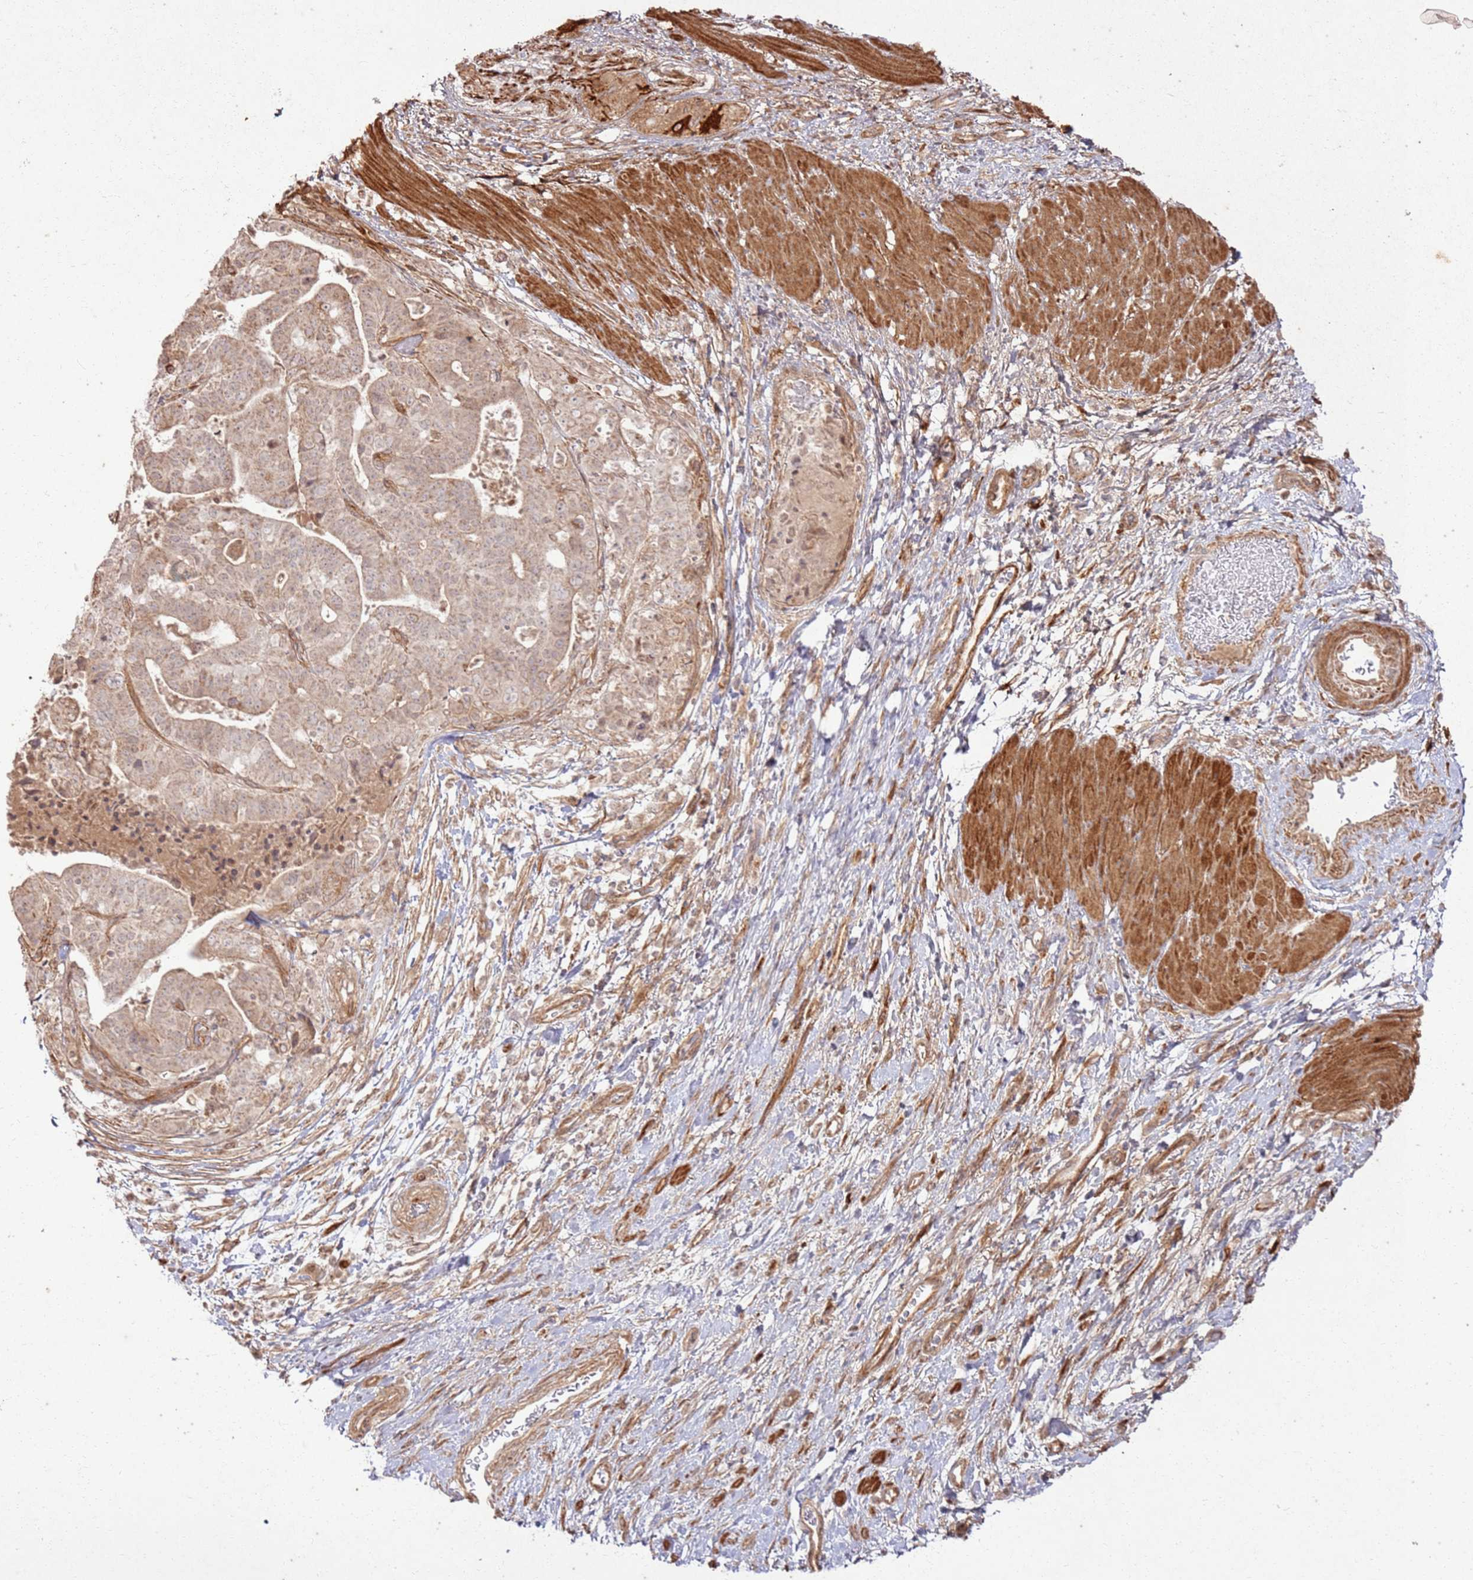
{"staining": {"intensity": "weak", "quantity": ">75%", "location": "cytoplasmic/membranous"}, "tissue": "stomach cancer", "cell_type": "Tumor cells", "image_type": "cancer", "snomed": [{"axis": "morphology", "description": "Adenocarcinoma, NOS"}, {"axis": "topography", "description": "Stomach"}], "caption": "Brown immunohistochemical staining in stomach cancer reveals weak cytoplasmic/membranous expression in about >75% of tumor cells.", "gene": "ZNF623", "patient": {"sex": "male", "age": 48}}